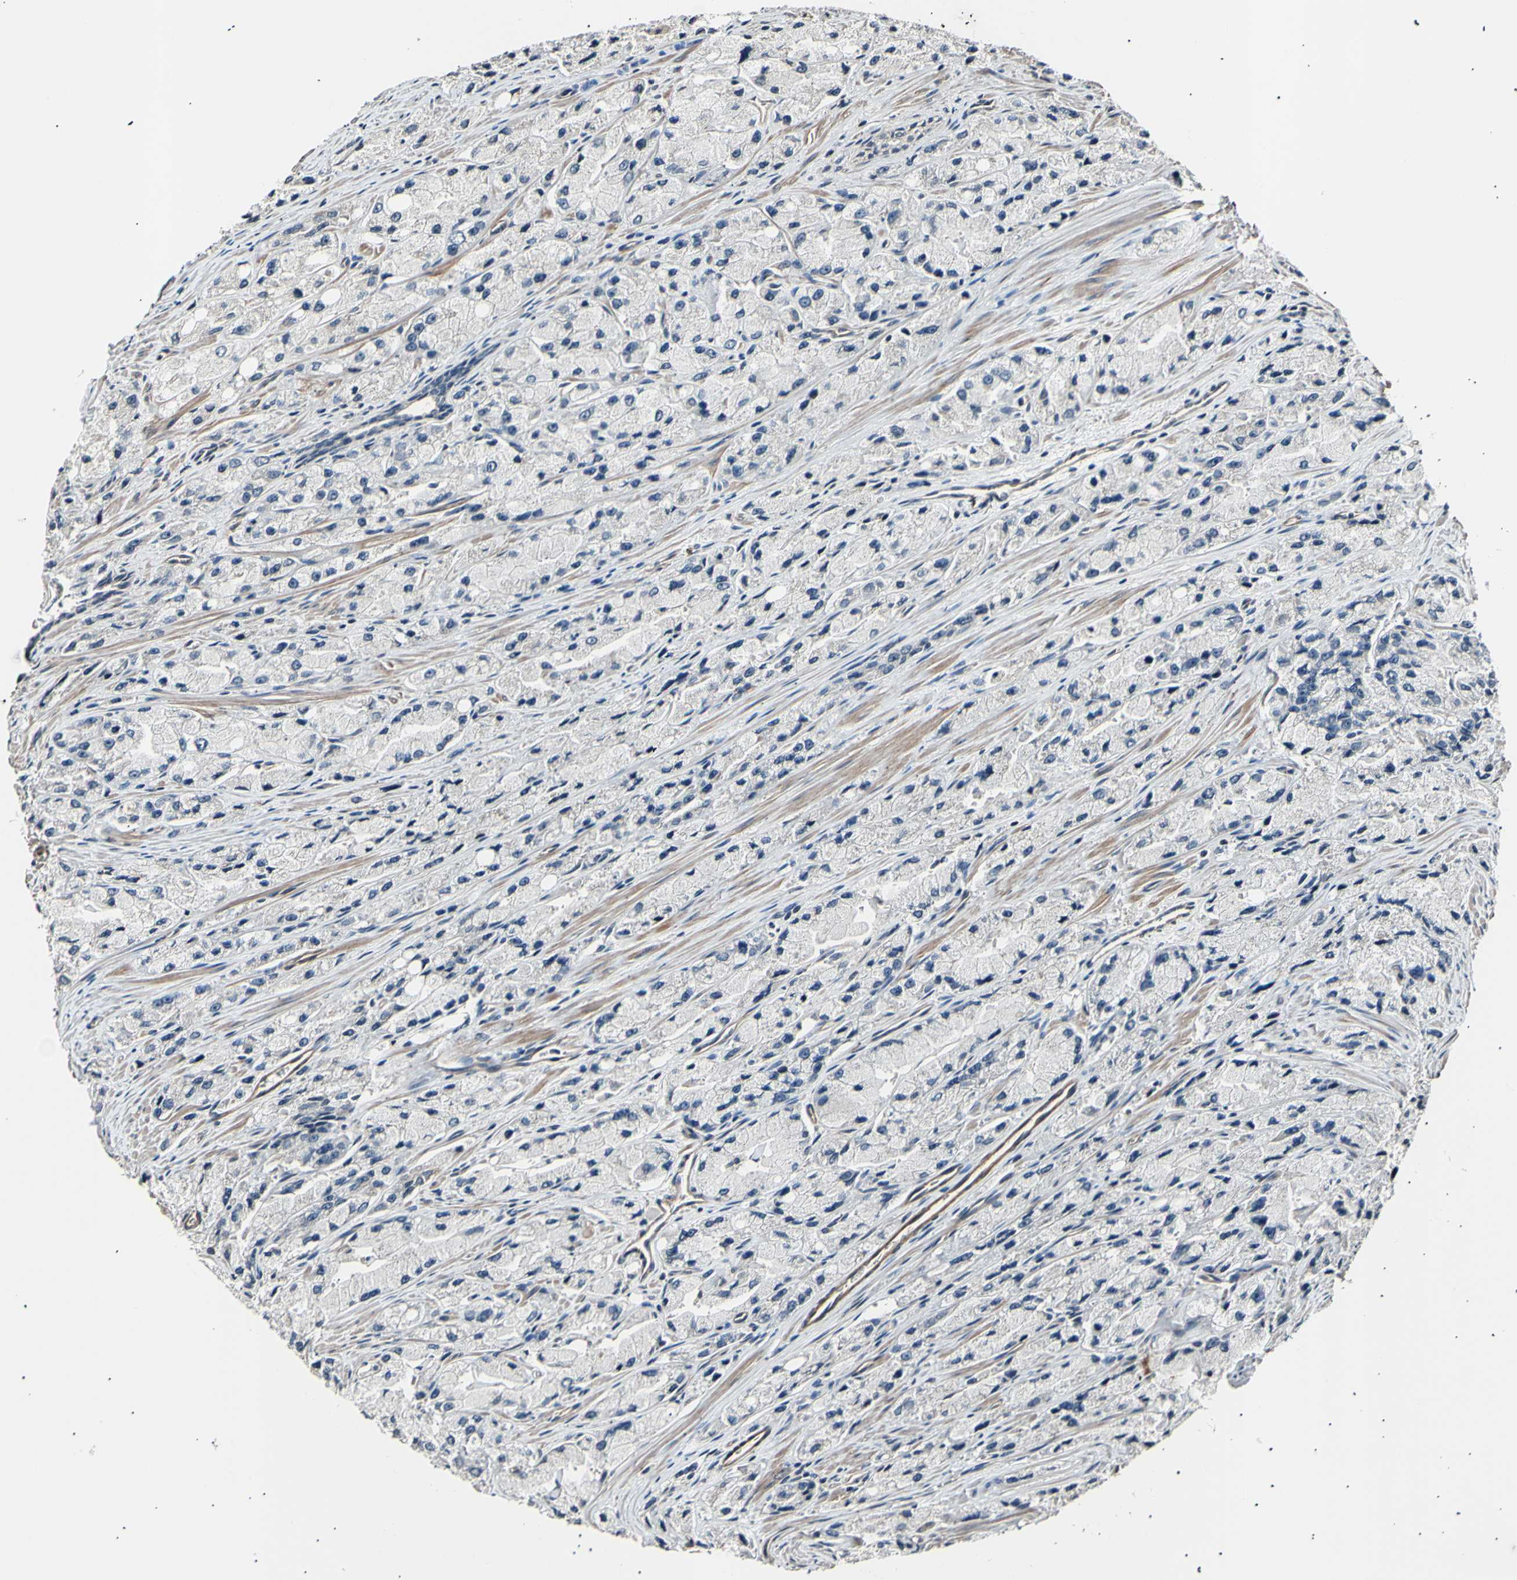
{"staining": {"intensity": "negative", "quantity": "none", "location": "none"}, "tissue": "prostate cancer", "cell_type": "Tumor cells", "image_type": "cancer", "snomed": [{"axis": "morphology", "description": "Adenocarcinoma, High grade"}, {"axis": "topography", "description": "Prostate"}], "caption": "Human prostate high-grade adenocarcinoma stained for a protein using immunohistochemistry displays no expression in tumor cells.", "gene": "AK1", "patient": {"sex": "male", "age": 58}}